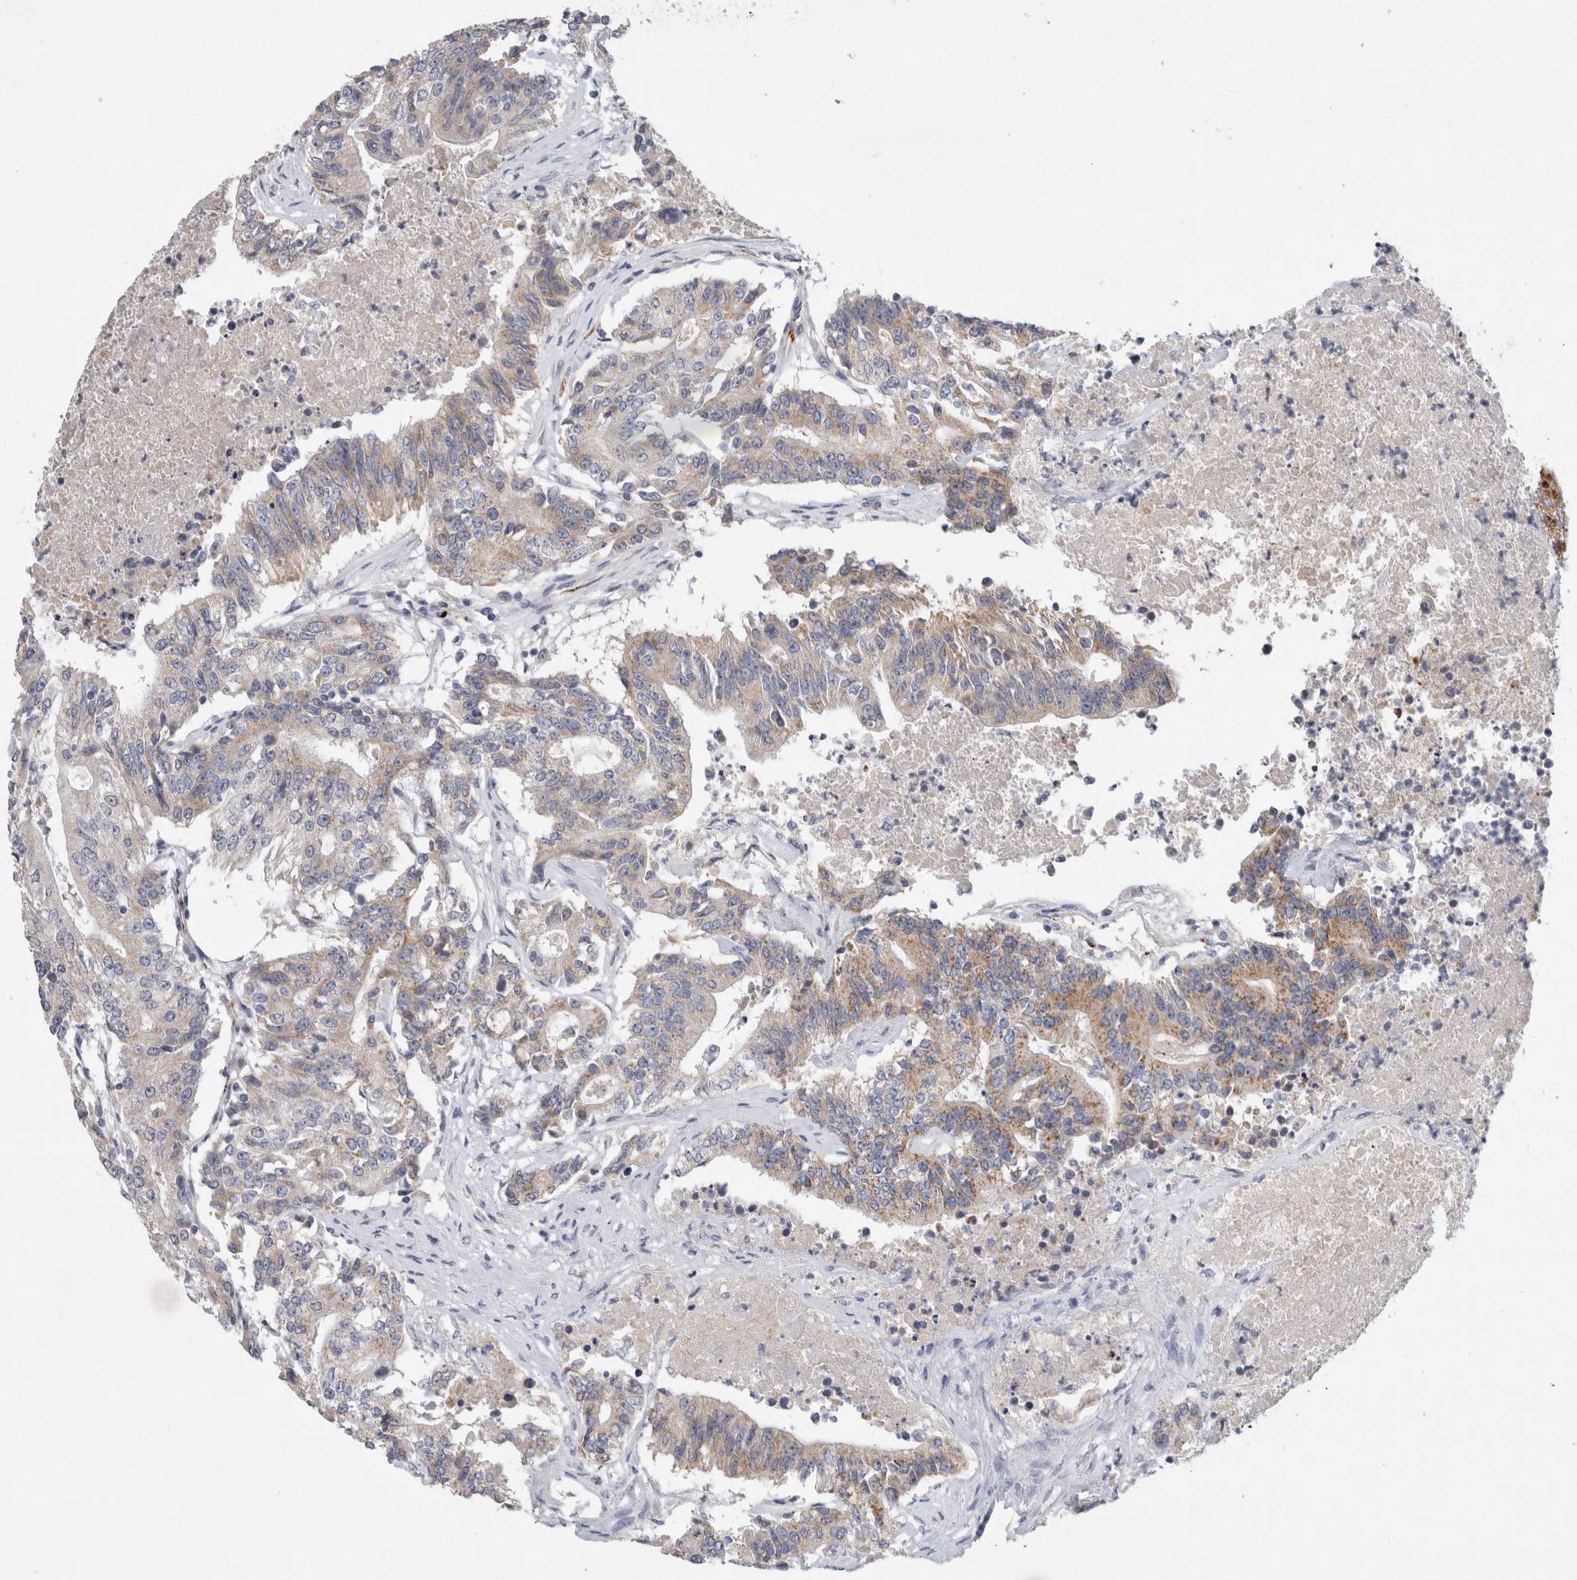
{"staining": {"intensity": "moderate", "quantity": "<25%", "location": "cytoplasmic/membranous"}, "tissue": "colorectal cancer", "cell_type": "Tumor cells", "image_type": "cancer", "snomed": [{"axis": "morphology", "description": "Adenocarcinoma, NOS"}, {"axis": "topography", "description": "Colon"}], "caption": "Immunohistochemical staining of human colorectal adenocarcinoma demonstrates low levels of moderate cytoplasmic/membranous protein staining in about <25% of tumor cells.", "gene": "IARS2", "patient": {"sex": "female", "age": 77}}